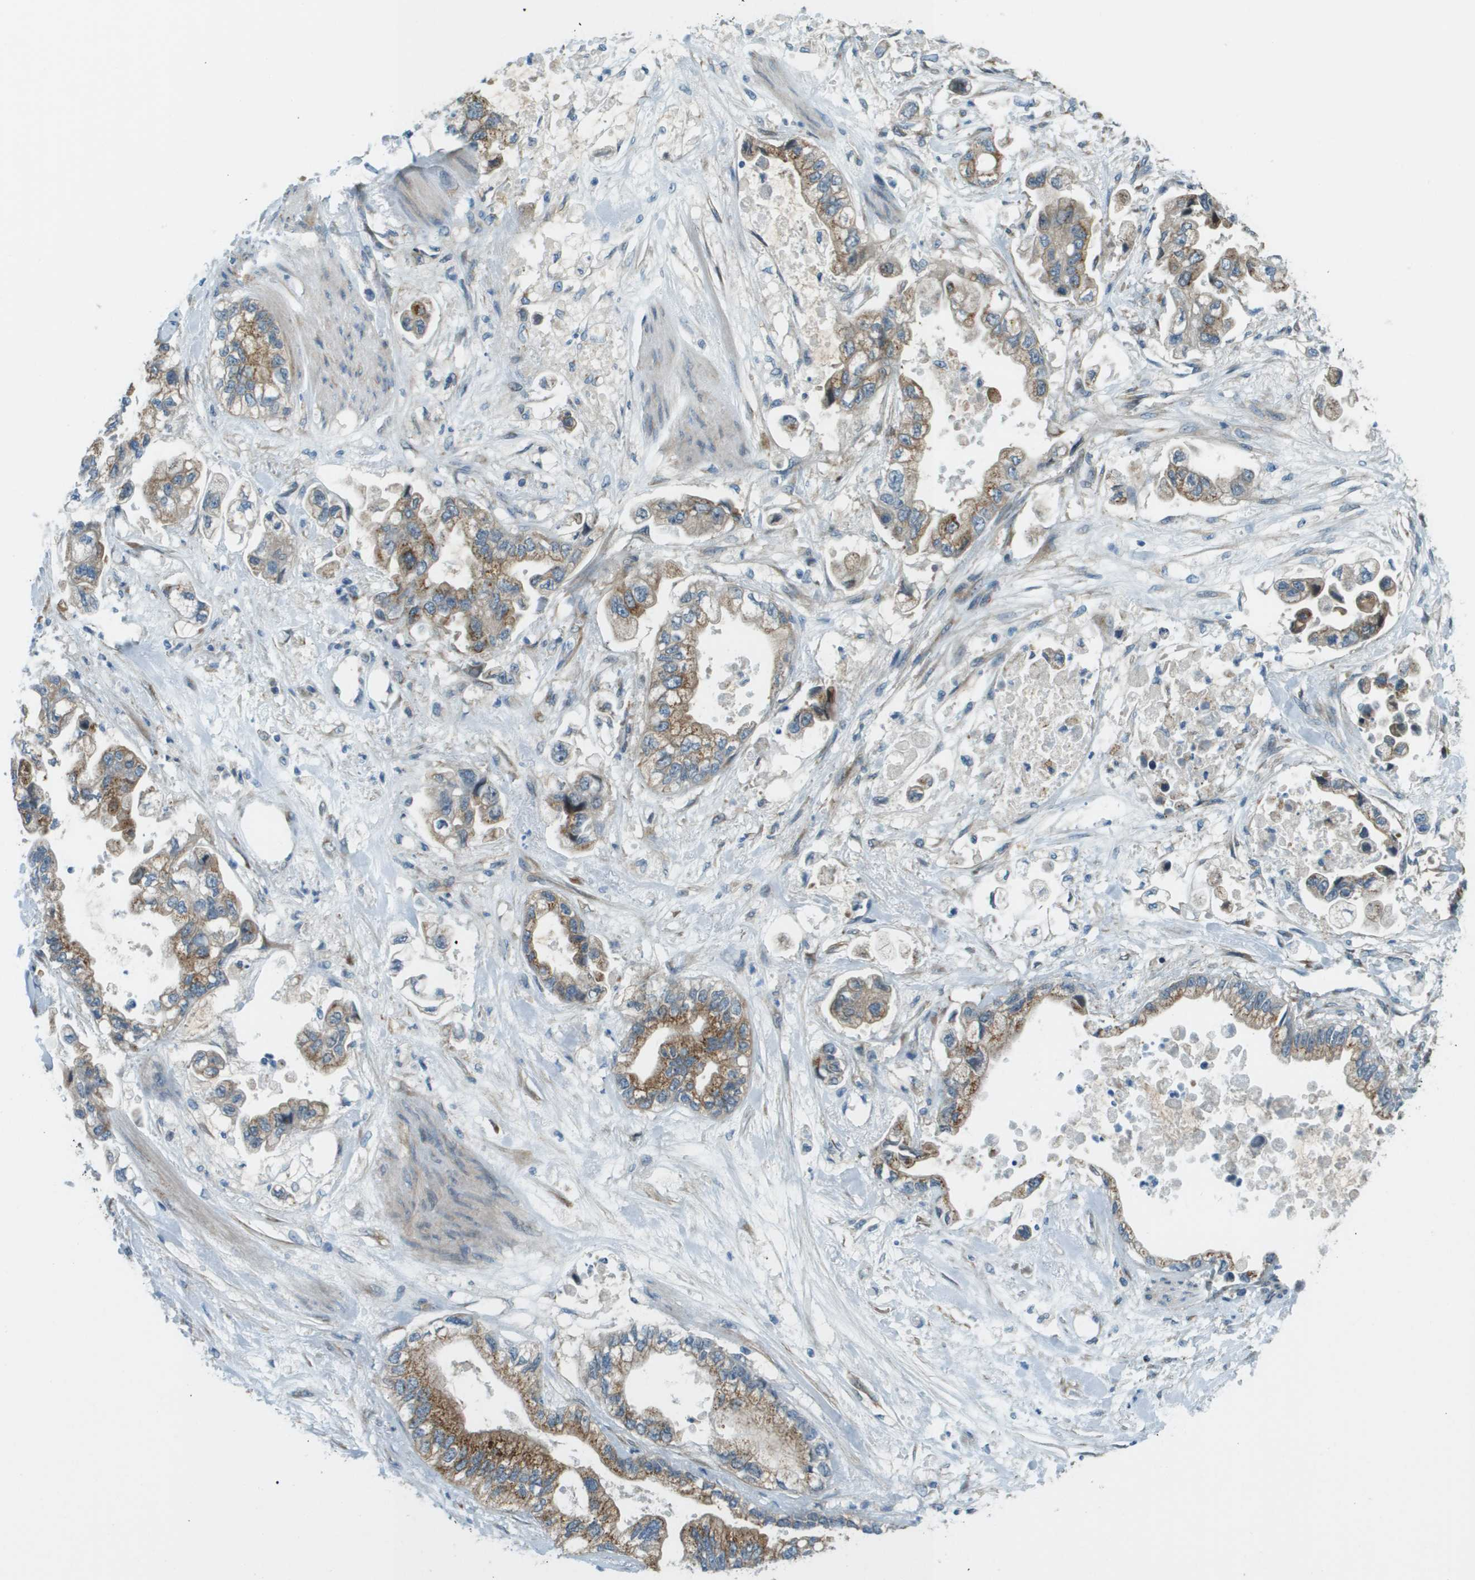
{"staining": {"intensity": "moderate", "quantity": ">75%", "location": "cytoplasmic/membranous"}, "tissue": "stomach cancer", "cell_type": "Tumor cells", "image_type": "cancer", "snomed": [{"axis": "morphology", "description": "Normal tissue, NOS"}, {"axis": "morphology", "description": "Adenocarcinoma, NOS"}, {"axis": "topography", "description": "Stomach"}], "caption": "This image exhibits IHC staining of stomach cancer, with medium moderate cytoplasmic/membranous staining in approximately >75% of tumor cells.", "gene": "ACBD3", "patient": {"sex": "male", "age": 62}}